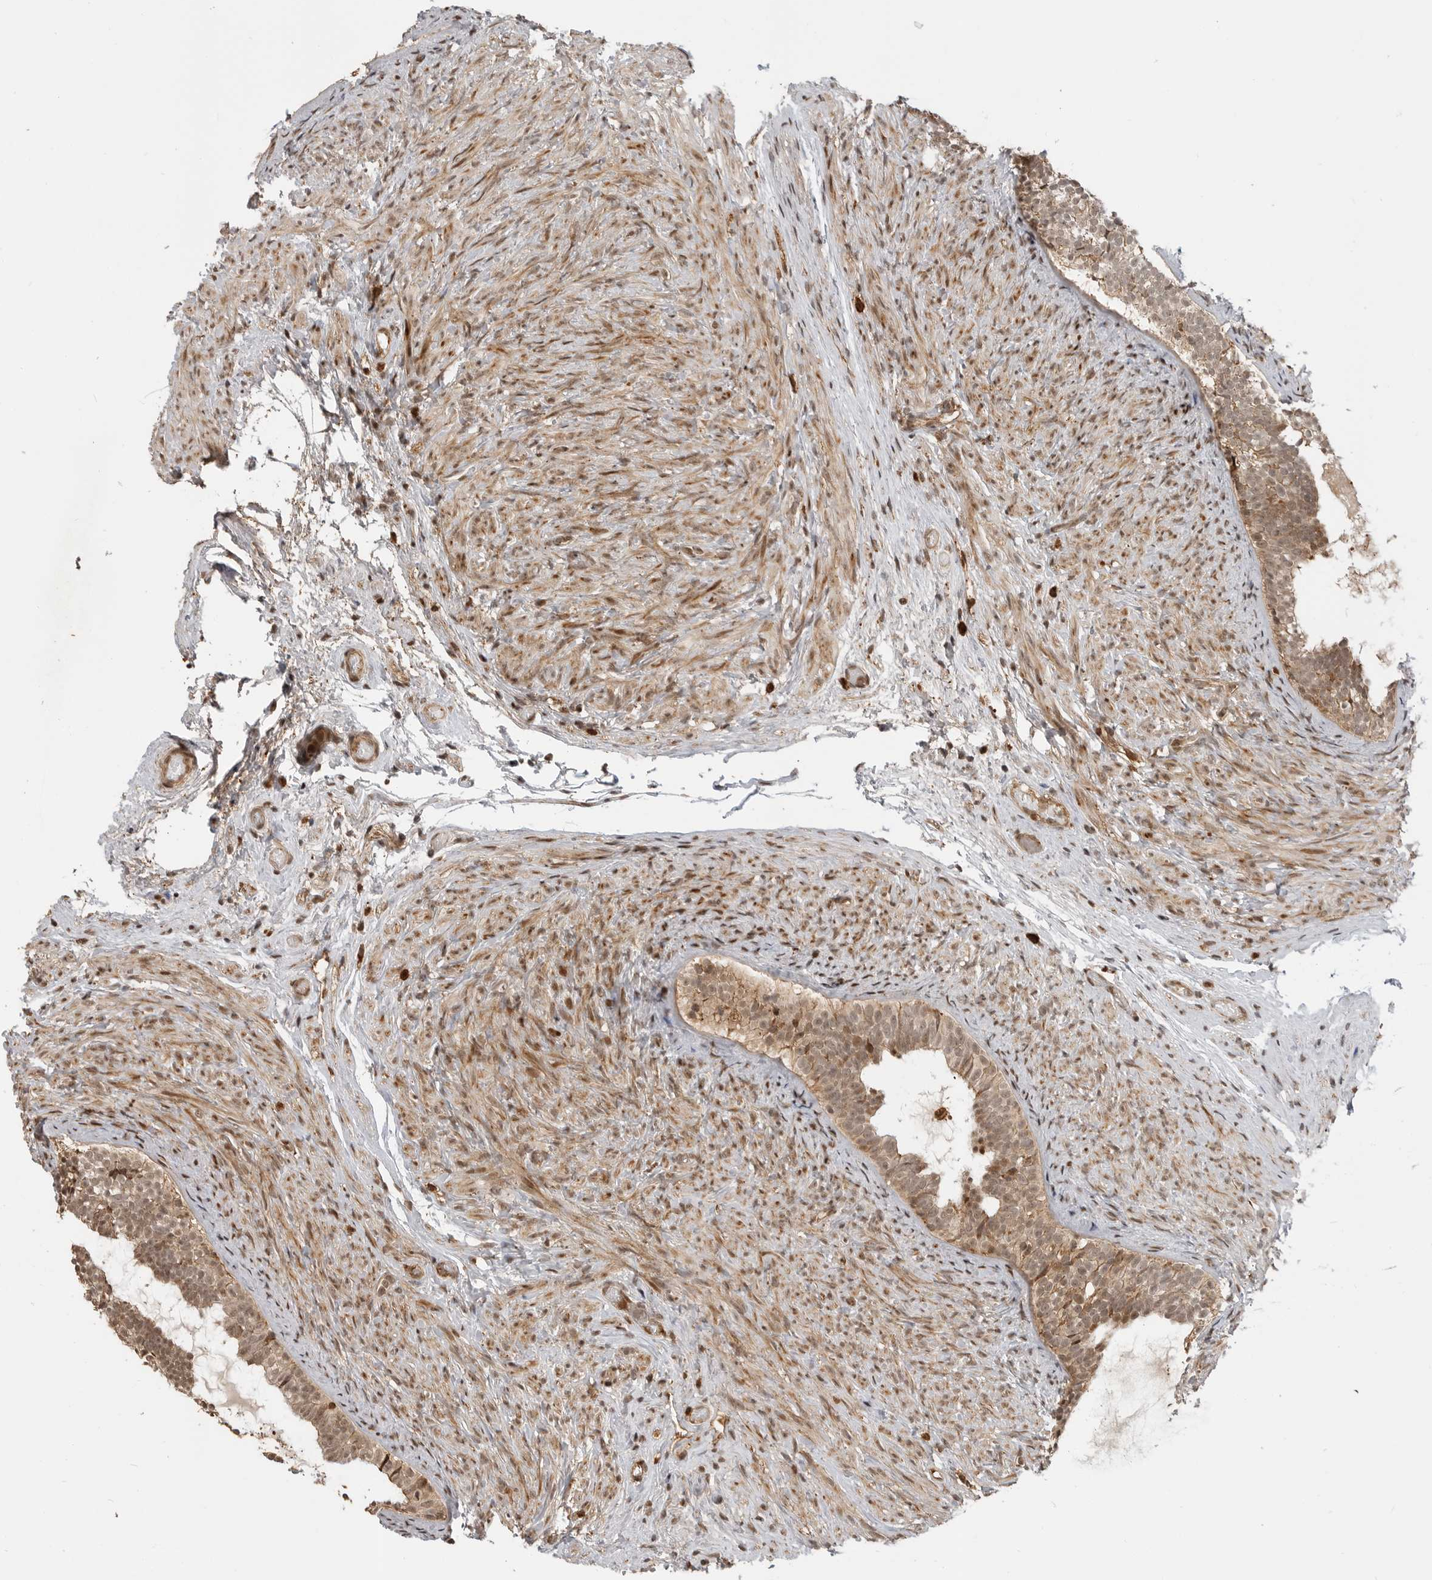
{"staining": {"intensity": "moderate", "quantity": ">75%", "location": "cytoplasmic/membranous,nuclear"}, "tissue": "epididymis", "cell_type": "Glandular cells", "image_type": "normal", "snomed": [{"axis": "morphology", "description": "Normal tissue, NOS"}, {"axis": "topography", "description": "Epididymis"}], "caption": "Immunohistochemical staining of unremarkable human epididymis exhibits moderate cytoplasmic/membranous,nuclear protein expression in about >75% of glandular cells.", "gene": "BMP2K", "patient": {"sex": "male", "age": 5}}